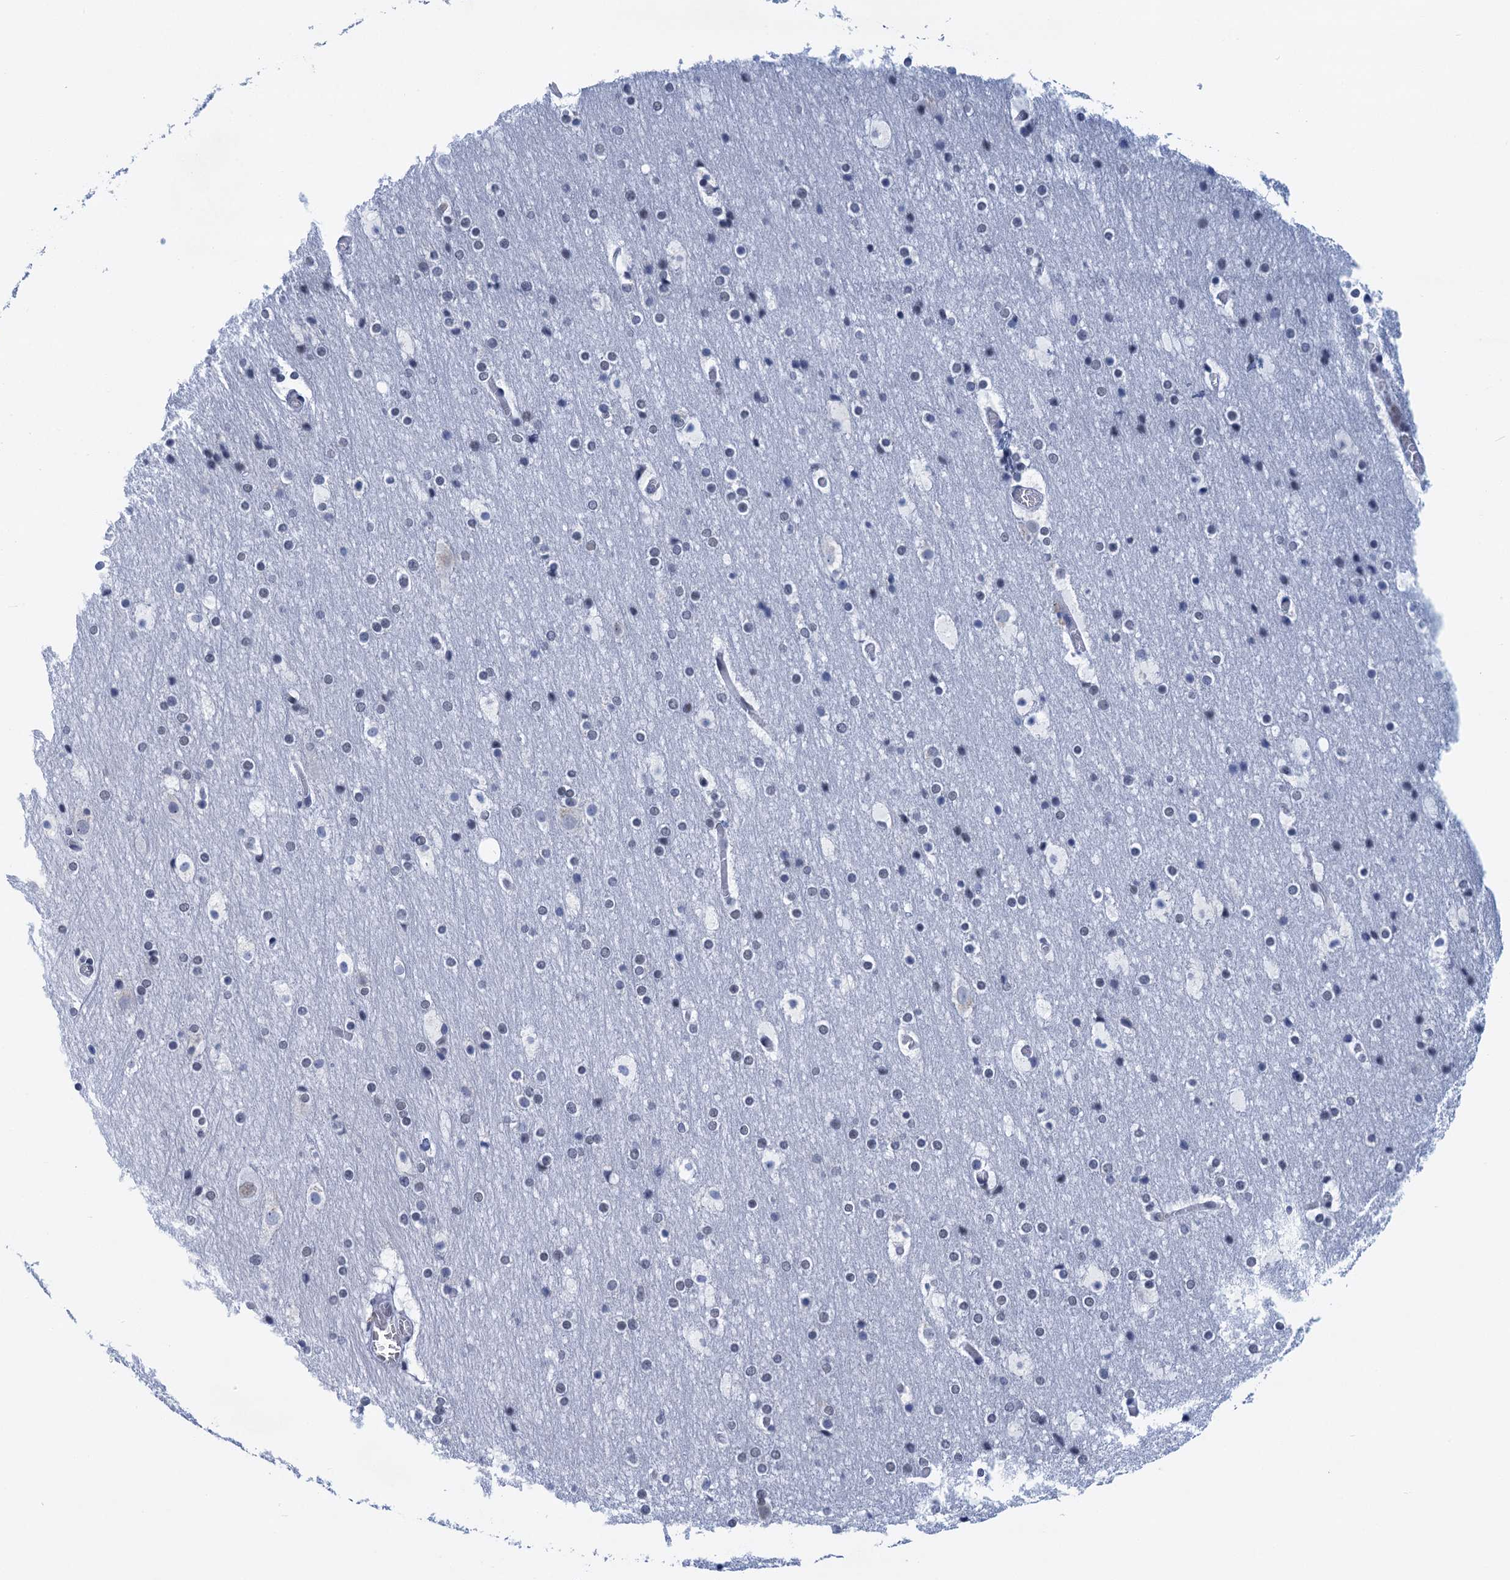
{"staining": {"intensity": "negative", "quantity": "none", "location": "none"}, "tissue": "cerebral cortex", "cell_type": "Endothelial cells", "image_type": "normal", "snomed": [{"axis": "morphology", "description": "Normal tissue, NOS"}, {"axis": "topography", "description": "Cerebral cortex"}], "caption": "Immunohistochemistry of normal cerebral cortex shows no staining in endothelial cells. Brightfield microscopy of immunohistochemistry stained with DAB (brown) and hematoxylin (blue), captured at high magnification.", "gene": "EPS8L1", "patient": {"sex": "male", "age": 57}}